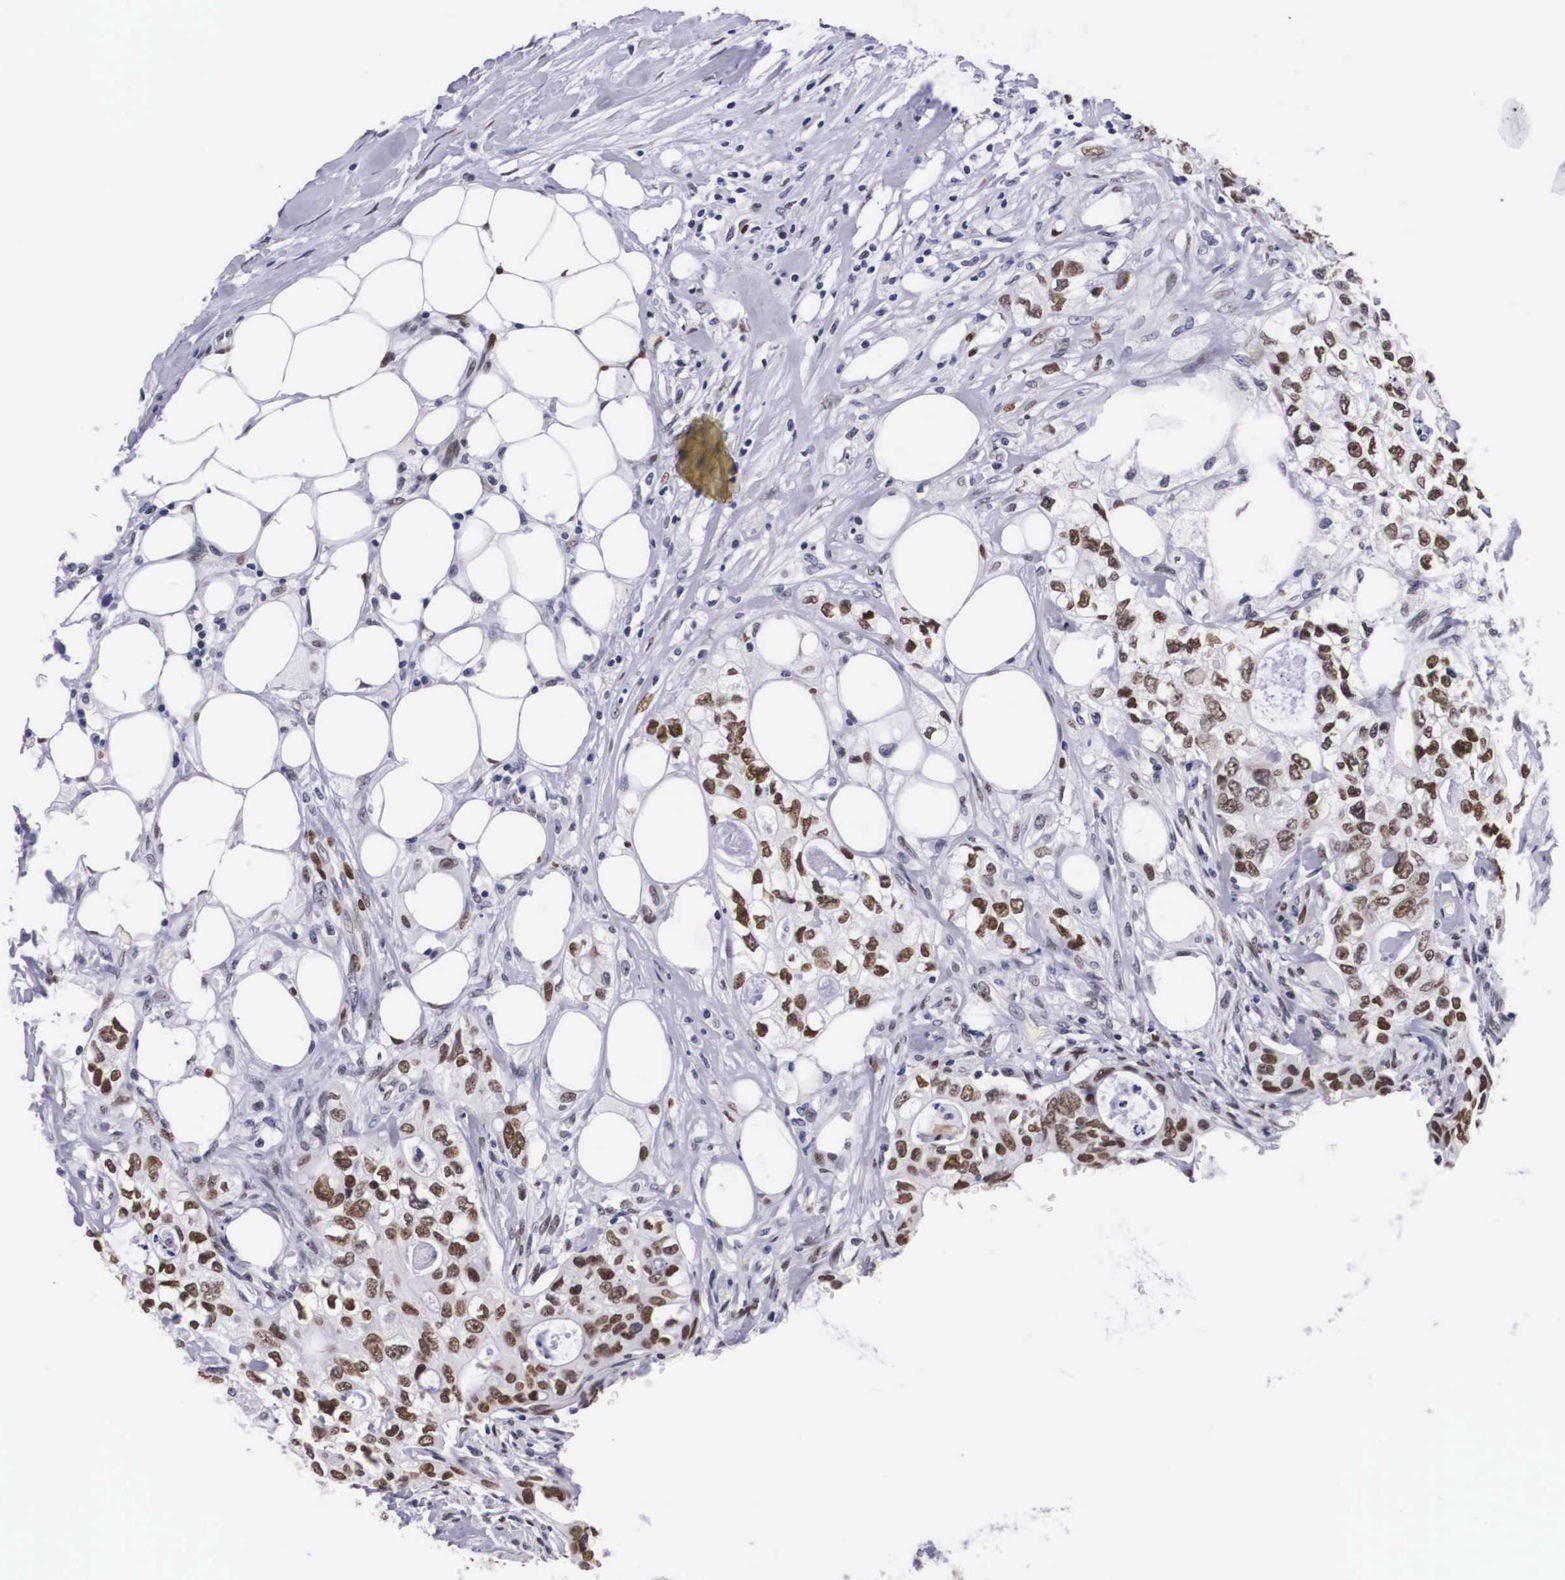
{"staining": {"intensity": "strong", "quantity": ">75%", "location": "nuclear"}, "tissue": "colorectal cancer", "cell_type": "Tumor cells", "image_type": "cancer", "snomed": [{"axis": "morphology", "description": "Adenocarcinoma, NOS"}, {"axis": "topography", "description": "Rectum"}], "caption": "Colorectal cancer (adenocarcinoma) tissue shows strong nuclear staining in approximately >75% of tumor cells, visualized by immunohistochemistry. Using DAB (3,3'-diaminobenzidine) (brown) and hematoxylin (blue) stains, captured at high magnification using brightfield microscopy.", "gene": "KHDRBS3", "patient": {"sex": "female", "age": 57}}